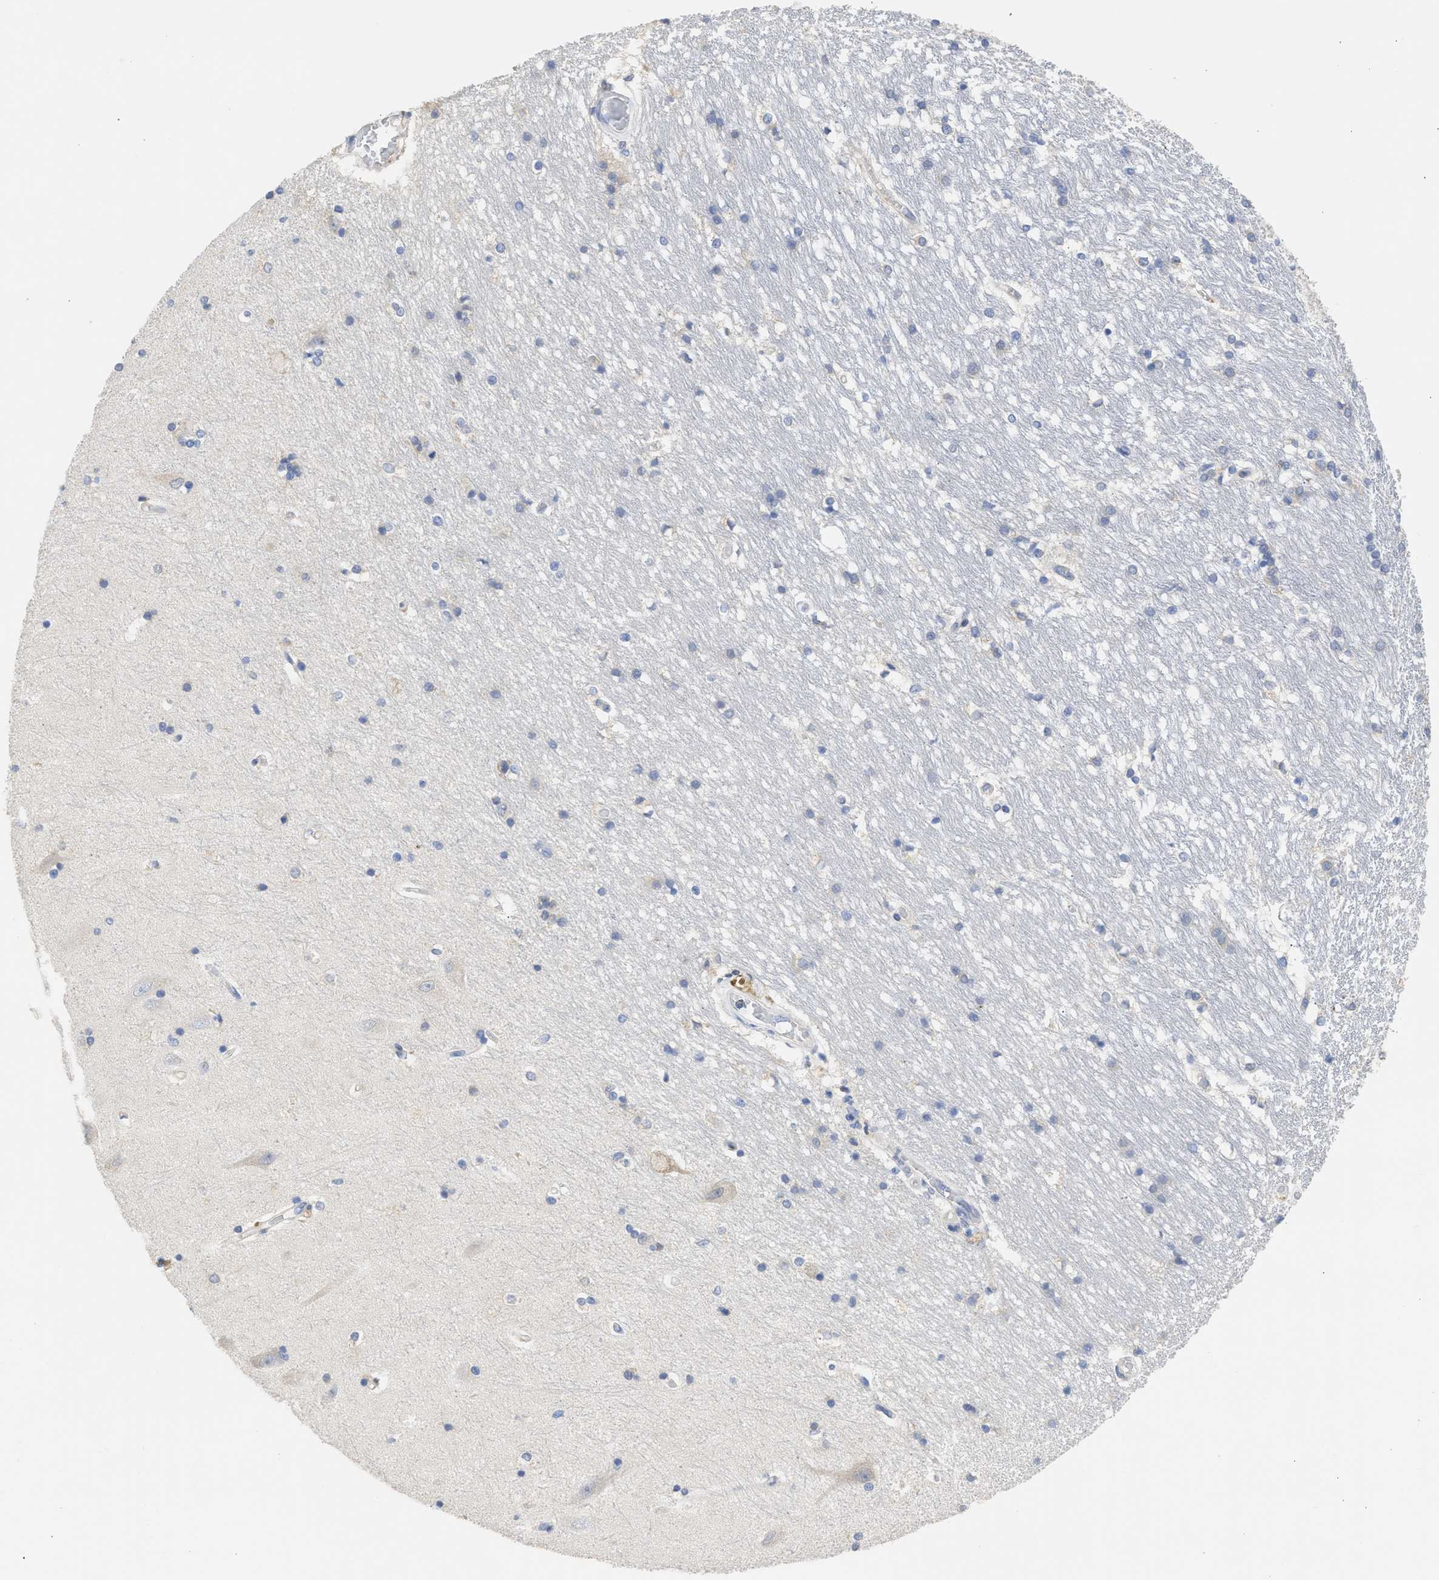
{"staining": {"intensity": "weak", "quantity": "<25%", "location": "cytoplasmic/membranous"}, "tissue": "hippocampus", "cell_type": "Glial cells", "image_type": "normal", "snomed": [{"axis": "morphology", "description": "Normal tissue, NOS"}, {"axis": "topography", "description": "Hippocampus"}], "caption": "Glial cells are negative for brown protein staining in unremarkable hippocampus.", "gene": "TMED1", "patient": {"sex": "male", "age": 45}}